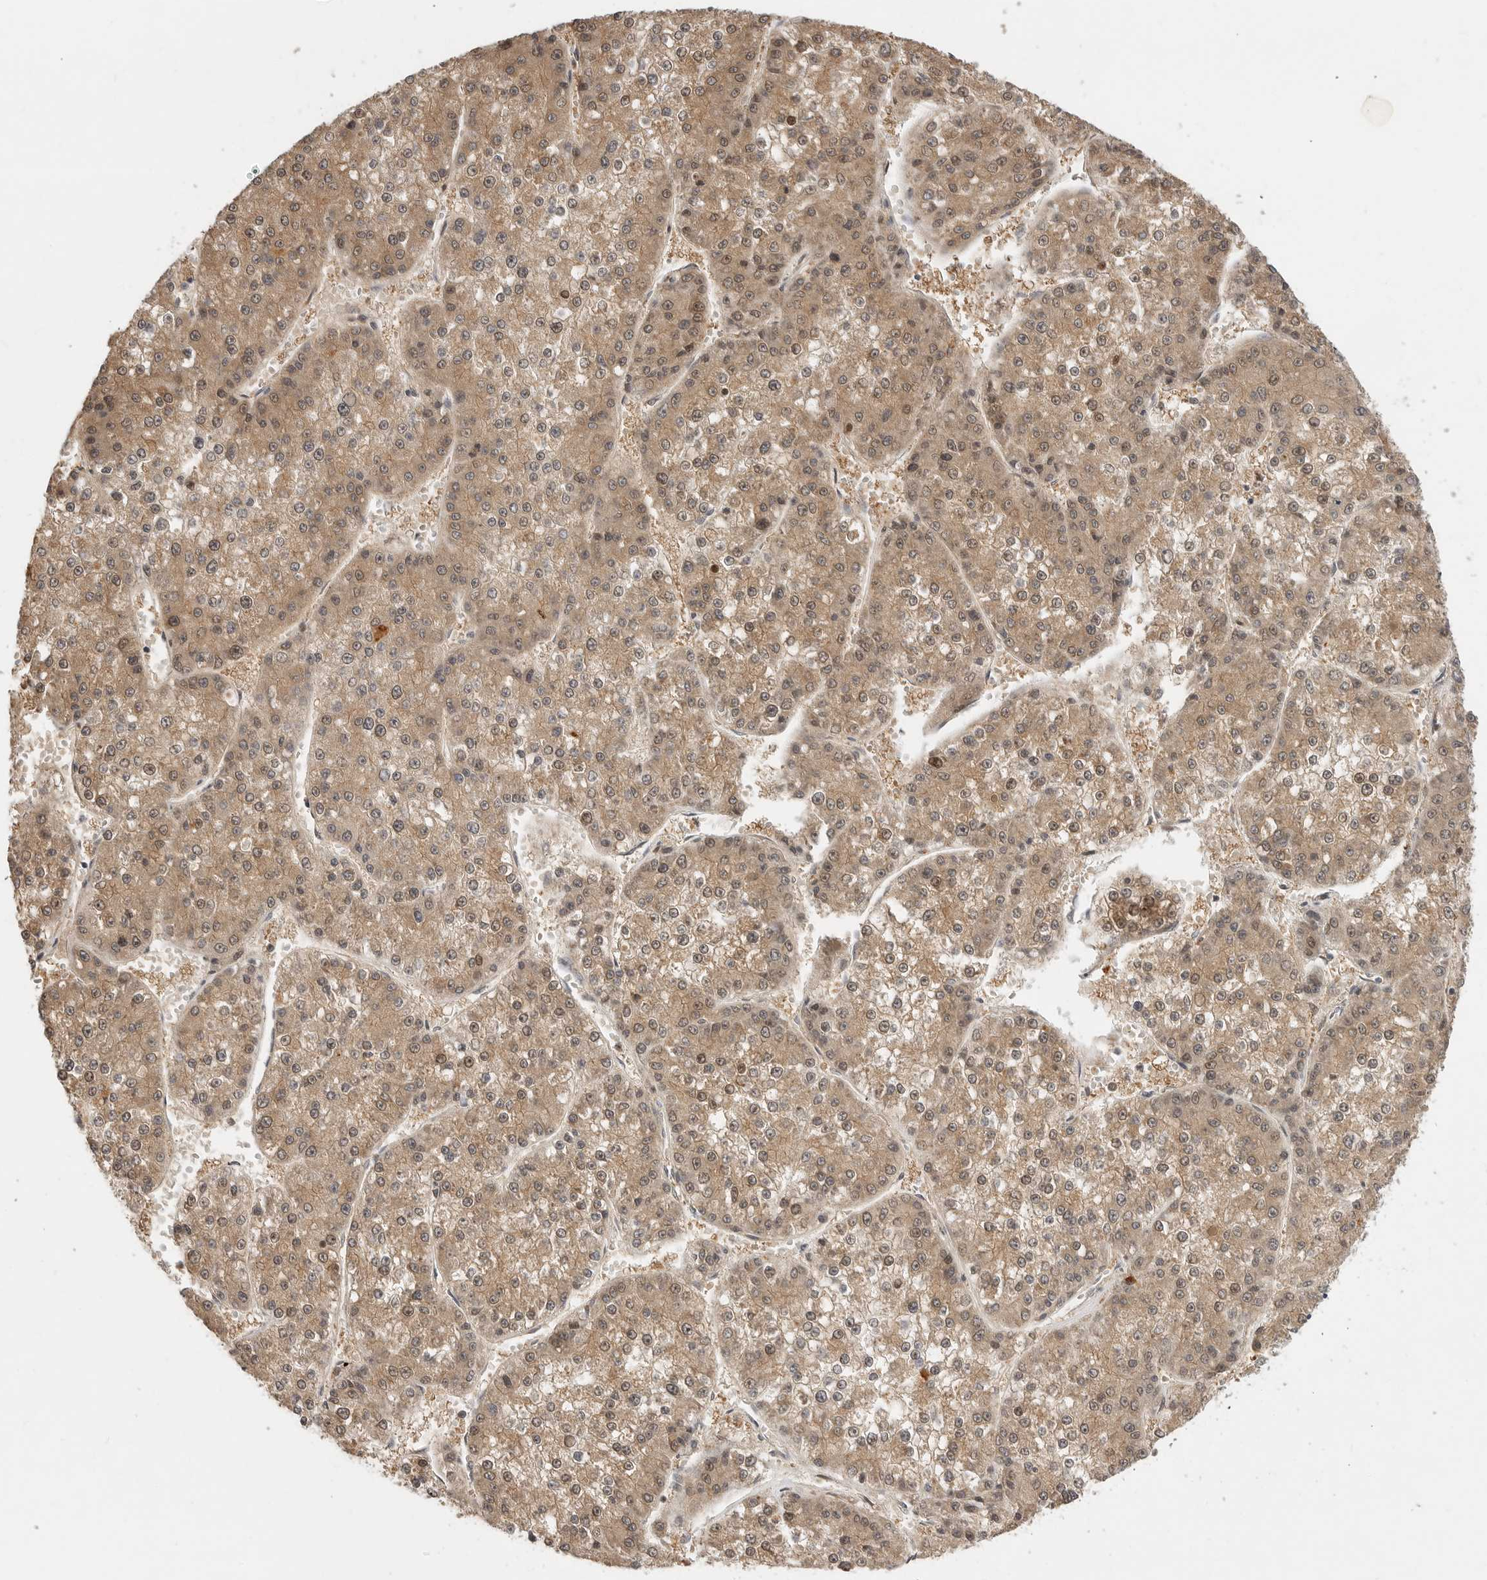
{"staining": {"intensity": "moderate", "quantity": ">75%", "location": "cytoplasmic/membranous"}, "tissue": "liver cancer", "cell_type": "Tumor cells", "image_type": "cancer", "snomed": [{"axis": "morphology", "description": "Carcinoma, Hepatocellular, NOS"}, {"axis": "topography", "description": "Liver"}], "caption": "IHC of human hepatocellular carcinoma (liver) demonstrates medium levels of moderate cytoplasmic/membranous staining in approximately >75% of tumor cells.", "gene": "CSNK1G3", "patient": {"sex": "female", "age": 73}}